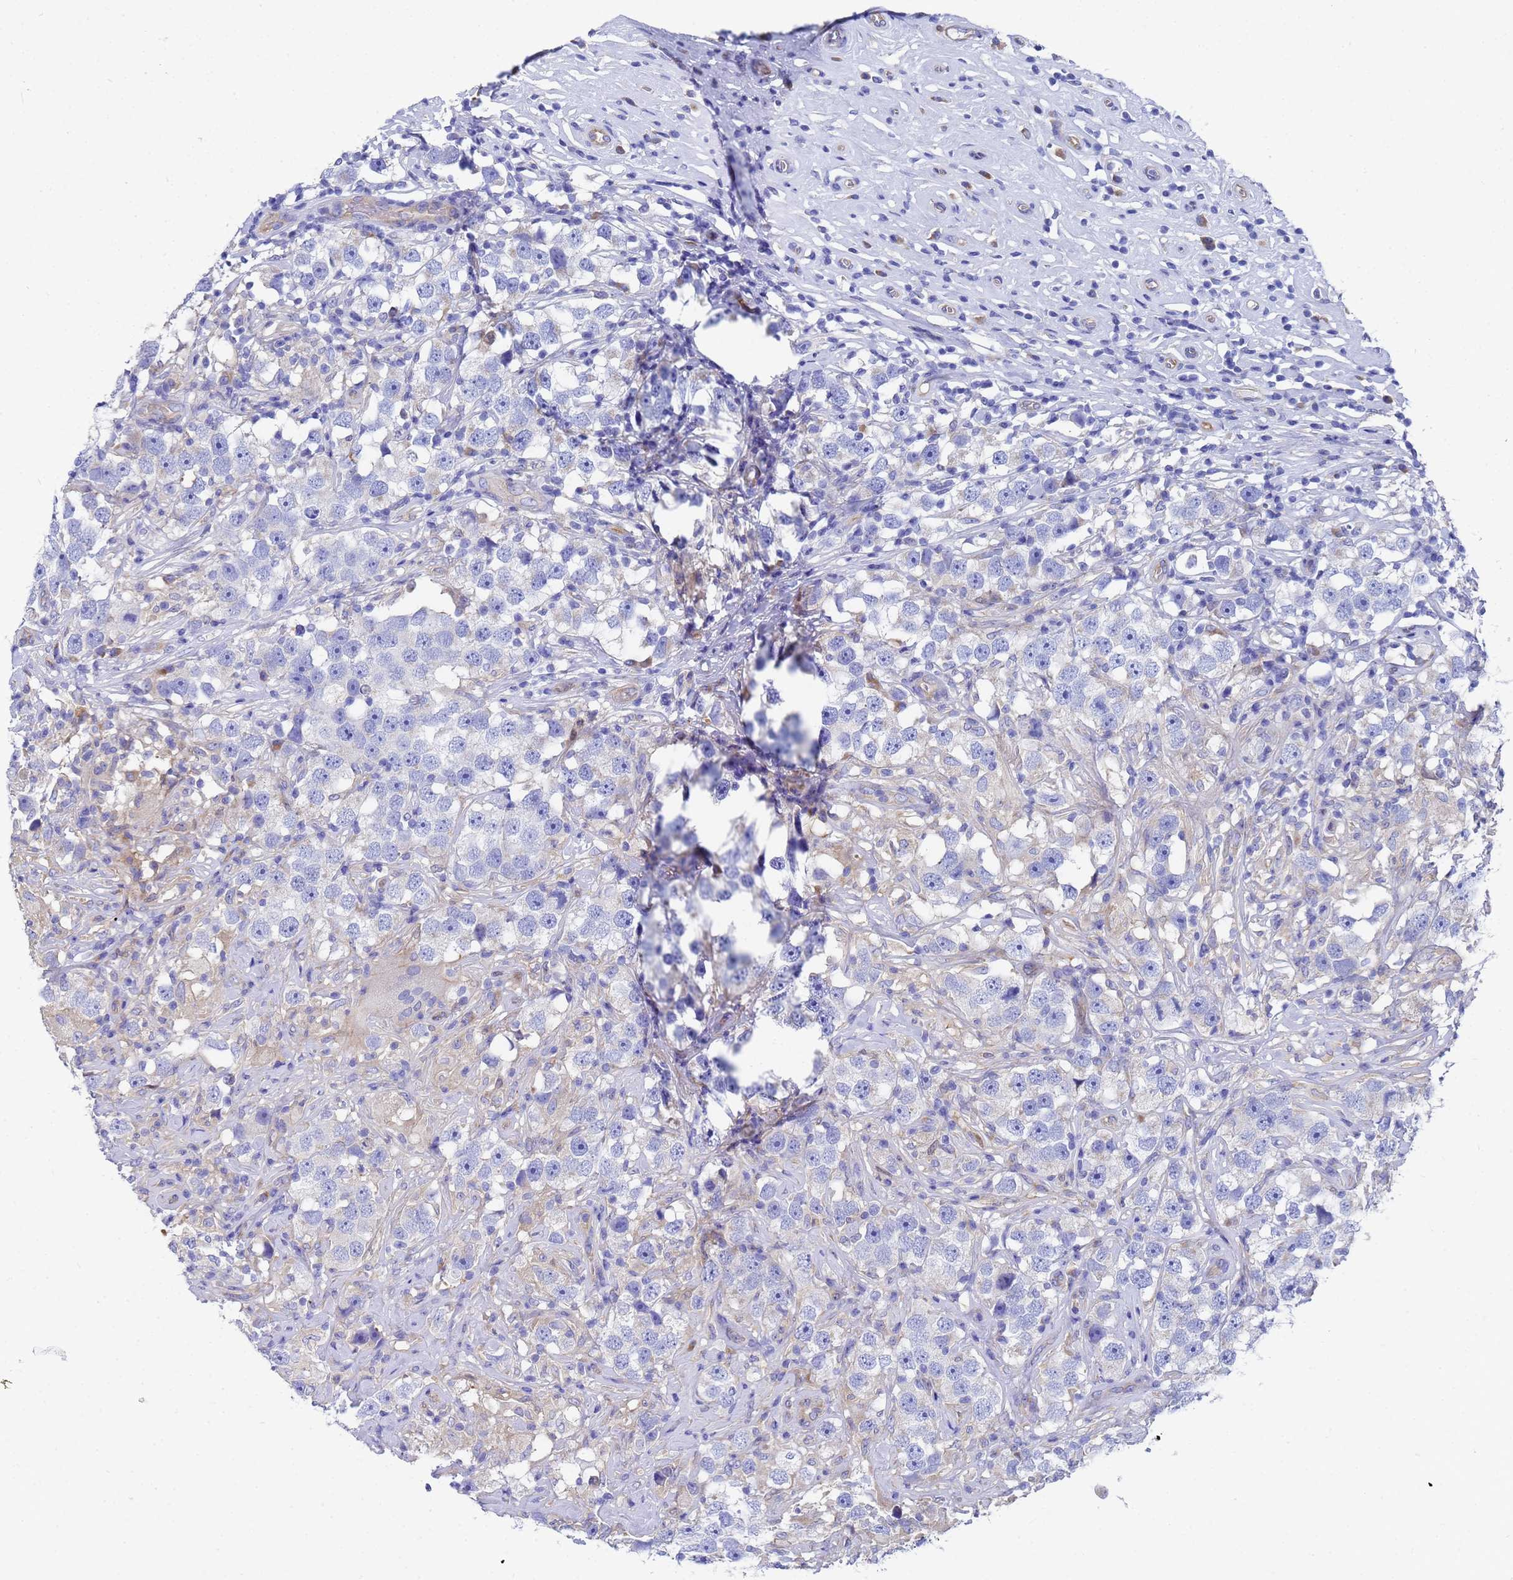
{"staining": {"intensity": "negative", "quantity": "none", "location": "none"}, "tissue": "testis cancer", "cell_type": "Tumor cells", "image_type": "cancer", "snomed": [{"axis": "morphology", "description": "Seminoma, NOS"}, {"axis": "topography", "description": "Testis"}], "caption": "Immunohistochemistry image of neoplastic tissue: testis cancer (seminoma) stained with DAB exhibits no significant protein expression in tumor cells.", "gene": "TM4SF4", "patient": {"sex": "male", "age": 49}}